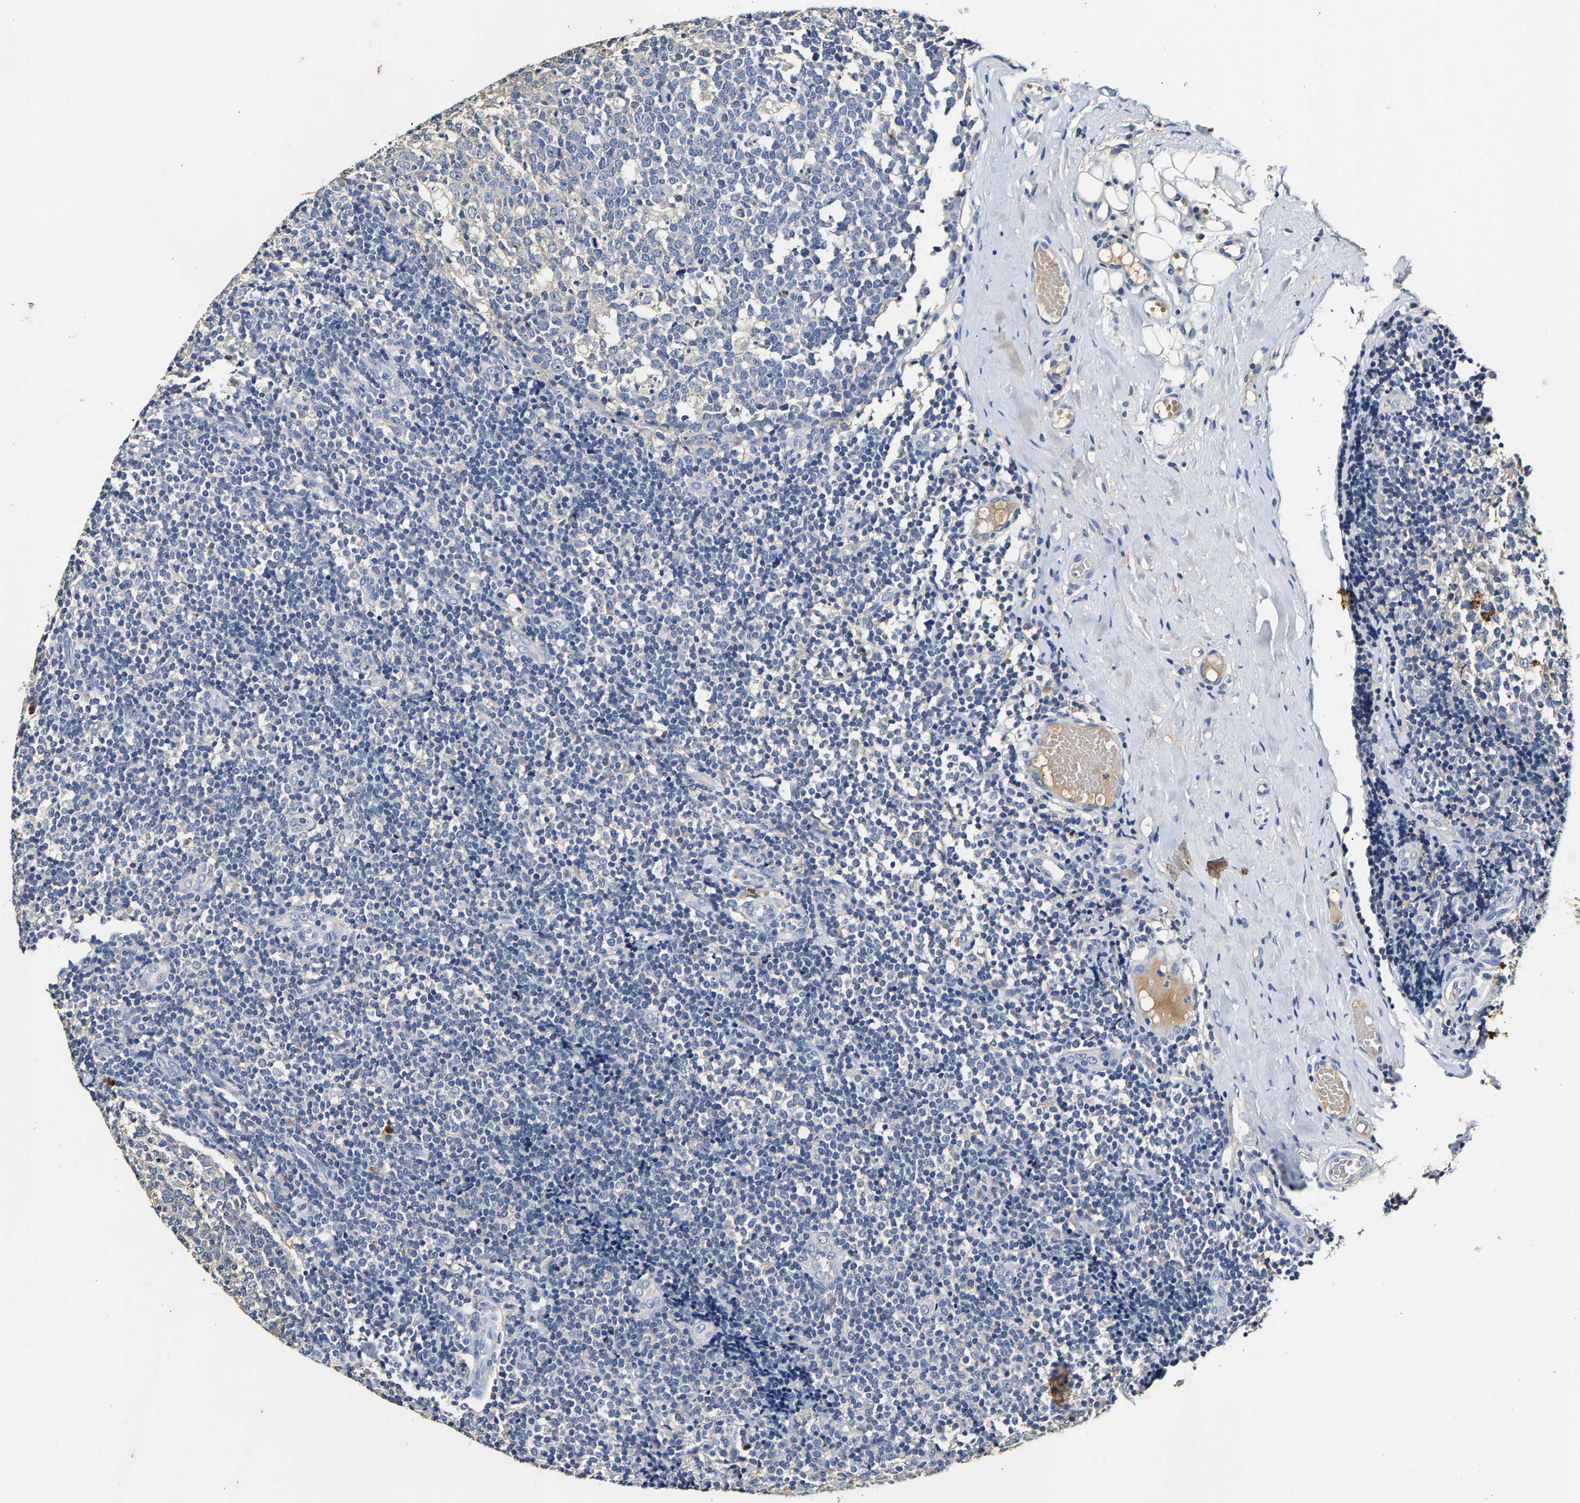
{"staining": {"intensity": "negative", "quantity": "none", "location": "none"}, "tissue": "tonsil", "cell_type": "Germinal center cells", "image_type": "normal", "snomed": [{"axis": "morphology", "description": "Normal tissue, NOS"}, {"axis": "topography", "description": "Tonsil"}], "caption": "A photomicrograph of tonsil stained for a protein shows no brown staining in germinal center cells.", "gene": "SLCO2B1", "patient": {"sex": "female", "age": 19}}